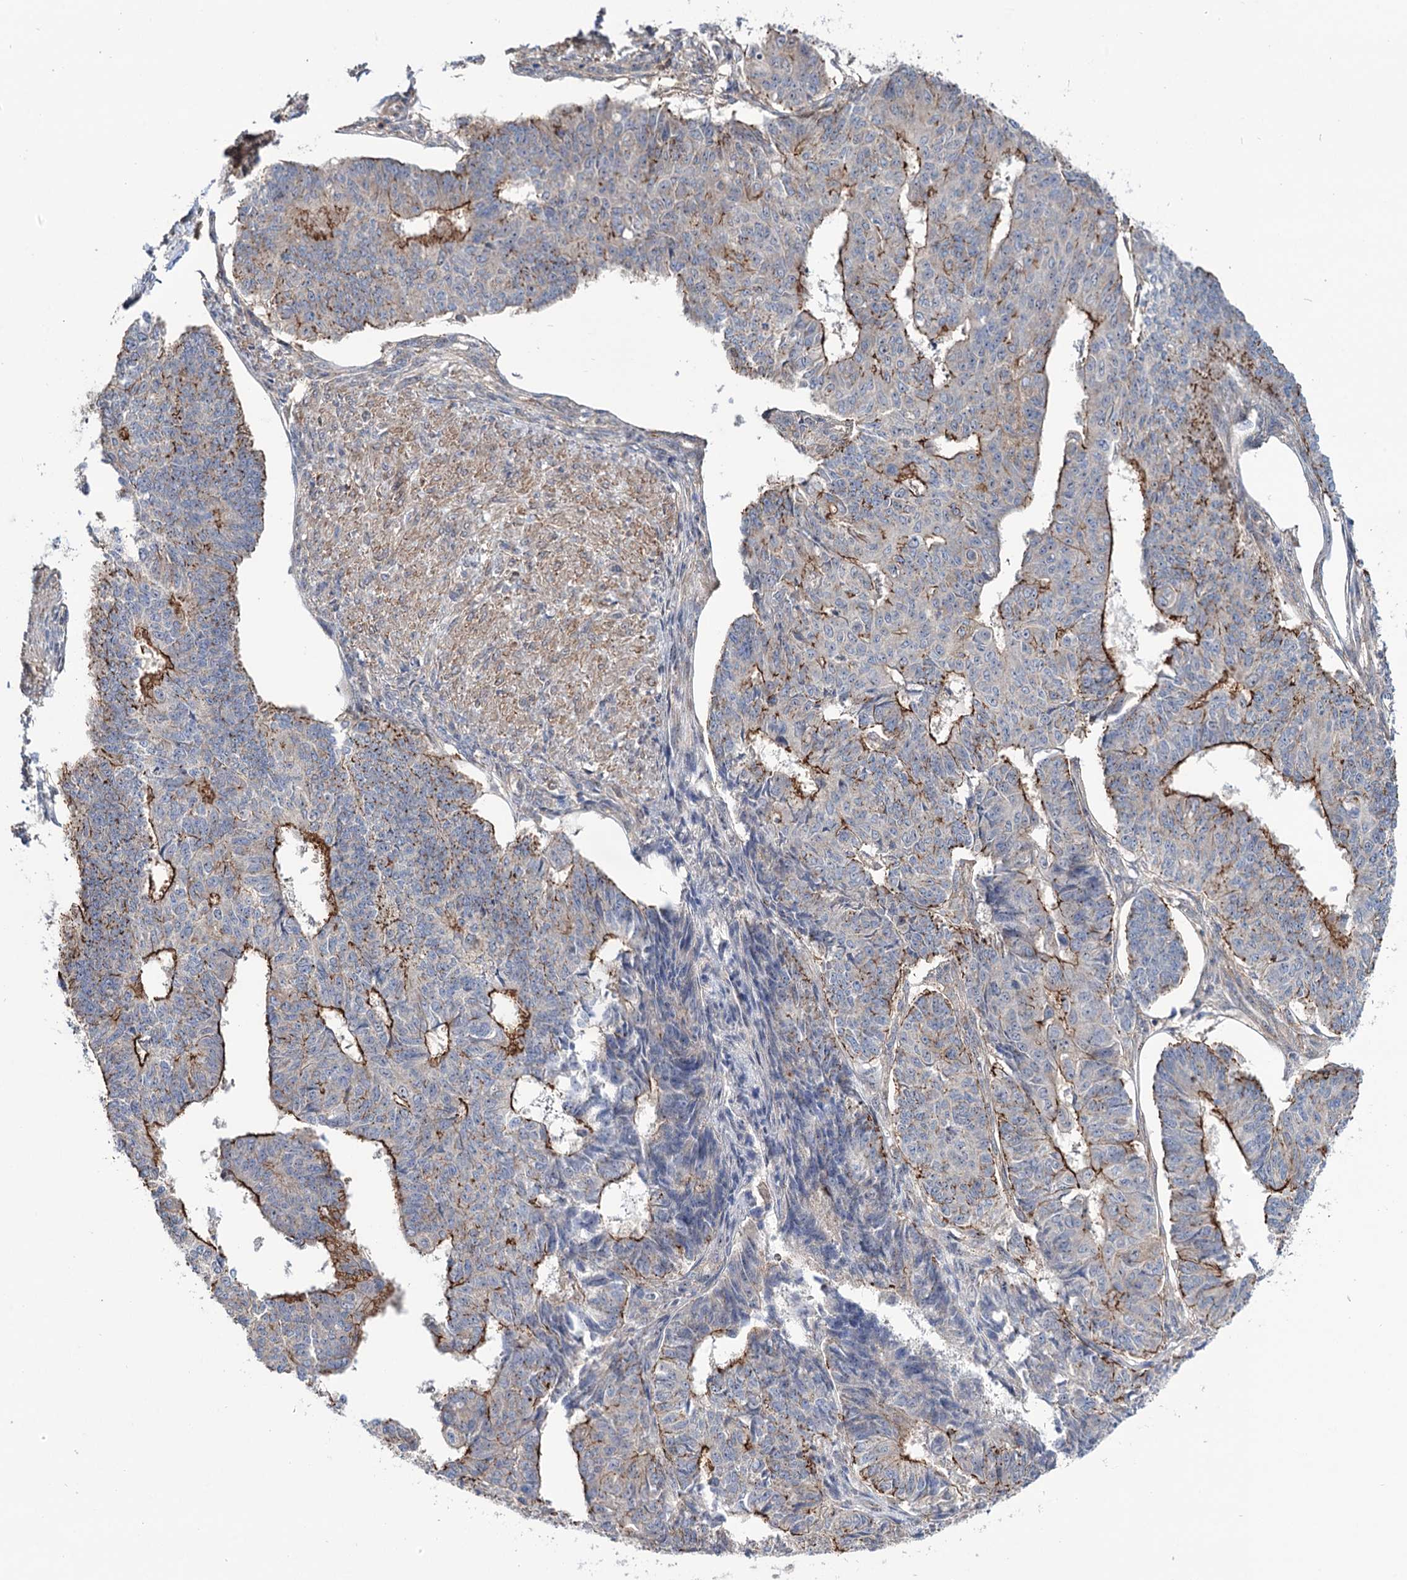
{"staining": {"intensity": "moderate", "quantity": "25%-75%", "location": "cytoplasmic/membranous"}, "tissue": "endometrial cancer", "cell_type": "Tumor cells", "image_type": "cancer", "snomed": [{"axis": "morphology", "description": "Adenocarcinoma, NOS"}, {"axis": "topography", "description": "Endometrium"}], "caption": "A brown stain shows moderate cytoplasmic/membranous positivity of a protein in human endometrial adenocarcinoma tumor cells.", "gene": "SEC24A", "patient": {"sex": "female", "age": 32}}